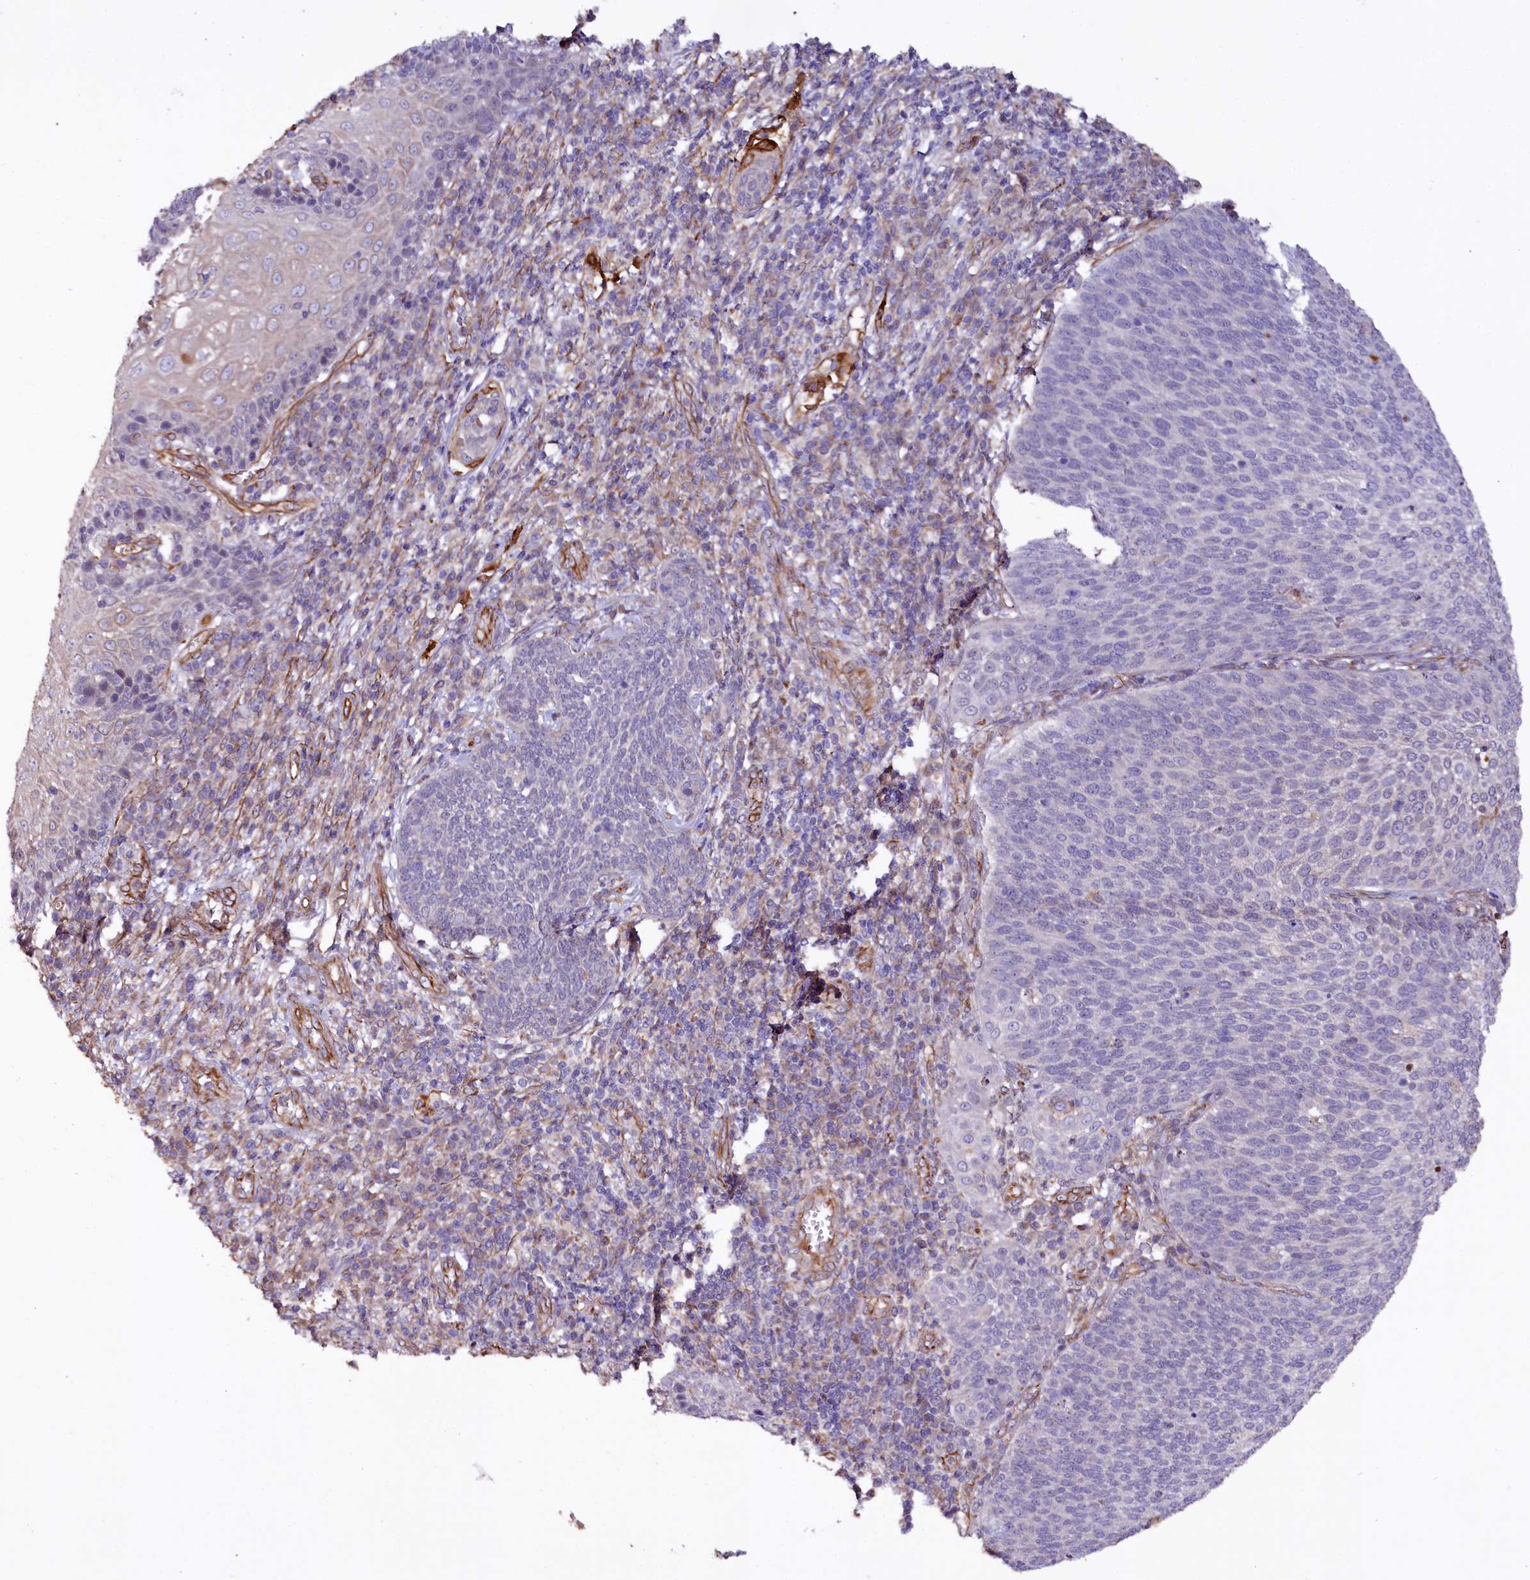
{"staining": {"intensity": "negative", "quantity": "none", "location": "none"}, "tissue": "cervical cancer", "cell_type": "Tumor cells", "image_type": "cancer", "snomed": [{"axis": "morphology", "description": "Squamous cell carcinoma, NOS"}, {"axis": "topography", "description": "Cervix"}], "caption": "This image is of cervical squamous cell carcinoma stained with immunohistochemistry (IHC) to label a protein in brown with the nuclei are counter-stained blue. There is no staining in tumor cells.", "gene": "TTC12", "patient": {"sex": "female", "age": 34}}